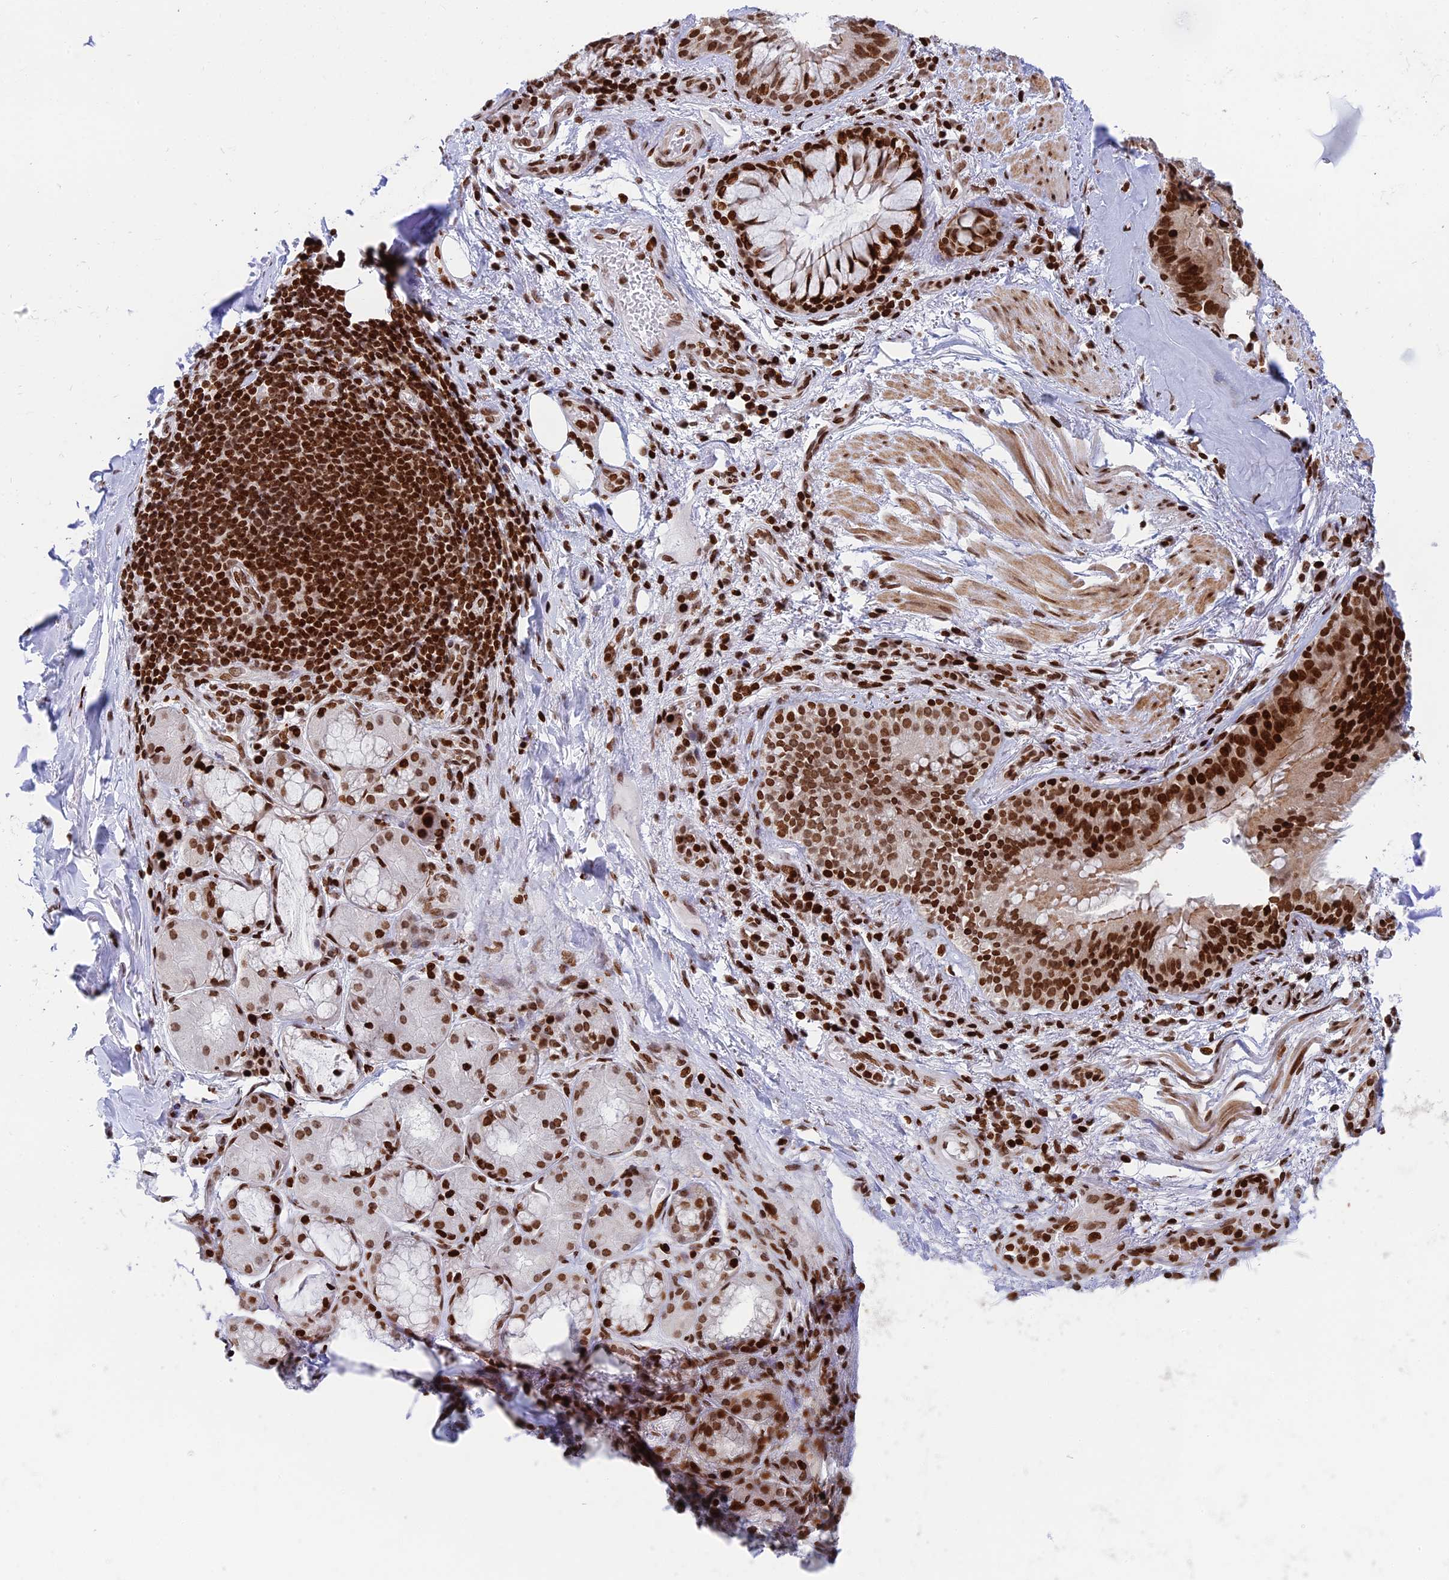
{"staining": {"intensity": "moderate", "quantity": ">75%", "location": "nuclear"}, "tissue": "soft tissue", "cell_type": "Fibroblasts", "image_type": "normal", "snomed": [{"axis": "morphology", "description": "Normal tissue, NOS"}, {"axis": "topography", "description": "Lymph node"}, {"axis": "topography", "description": "Cartilage tissue"}, {"axis": "topography", "description": "Bronchus"}], "caption": "A histopathology image showing moderate nuclear positivity in about >75% of fibroblasts in benign soft tissue, as visualized by brown immunohistochemical staining.", "gene": "RPAP1", "patient": {"sex": "male", "age": 63}}